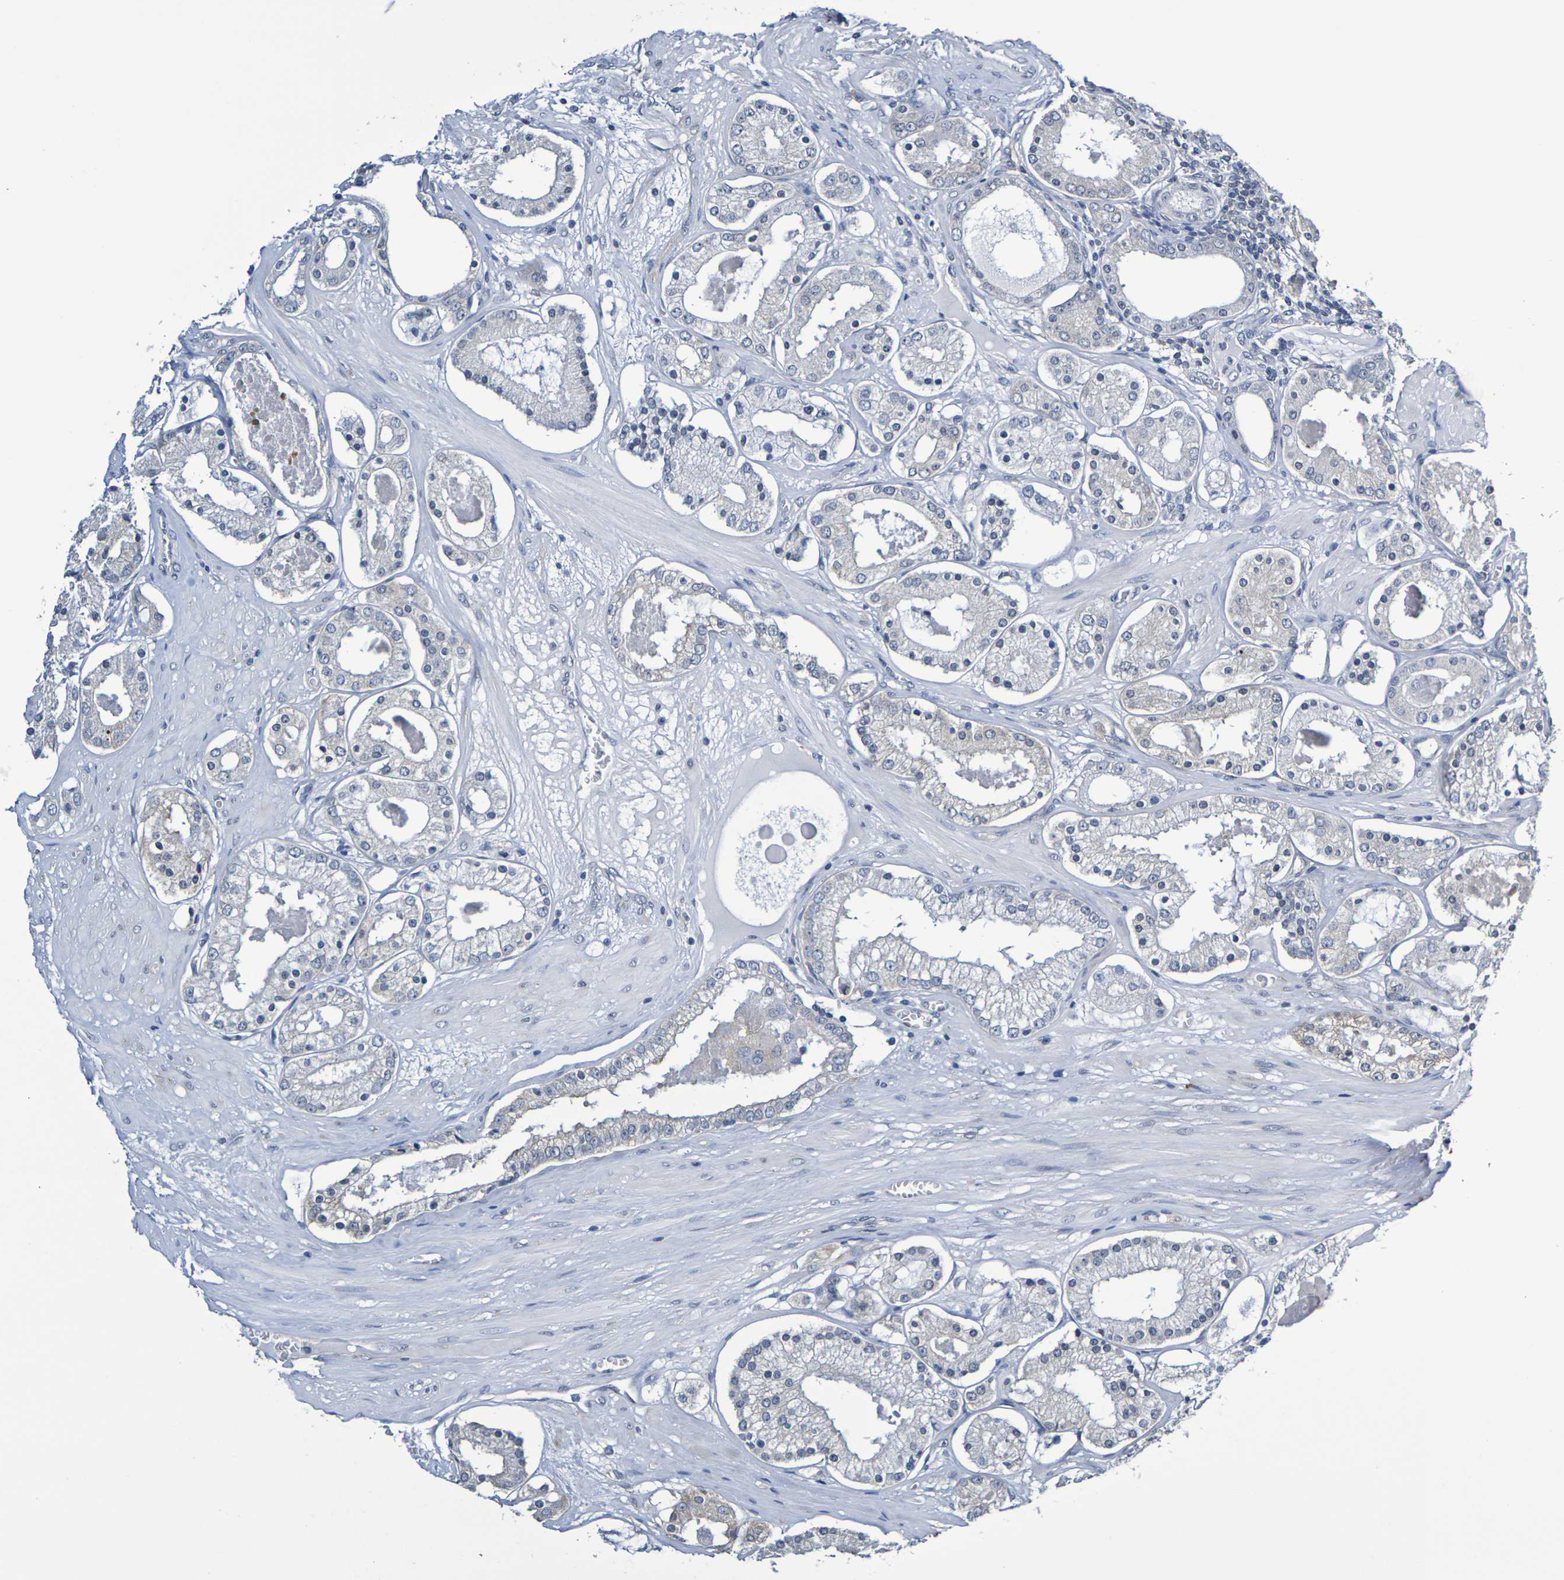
{"staining": {"intensity": "weak", "quantity": "<25%", "location": "cytoplasmic/membranous"}, "tissue": "prostate cancer", "cell_type": "Tumor cells", "image_type": "cancer", "snomed": [{"axis": "morphology", "description": "Adenocarcinoma, High grade"}, {"axis": "topography", "description": "Prostate"}], "caption": "Protein analysis of prostate cancer shows no significant staining in tumor cells. (DAB immunohistochemistry visualized using brightfield microscopy, high magnification).", "gene": "CHRNB1", "patient": {"sex": "male", "age": 66}}